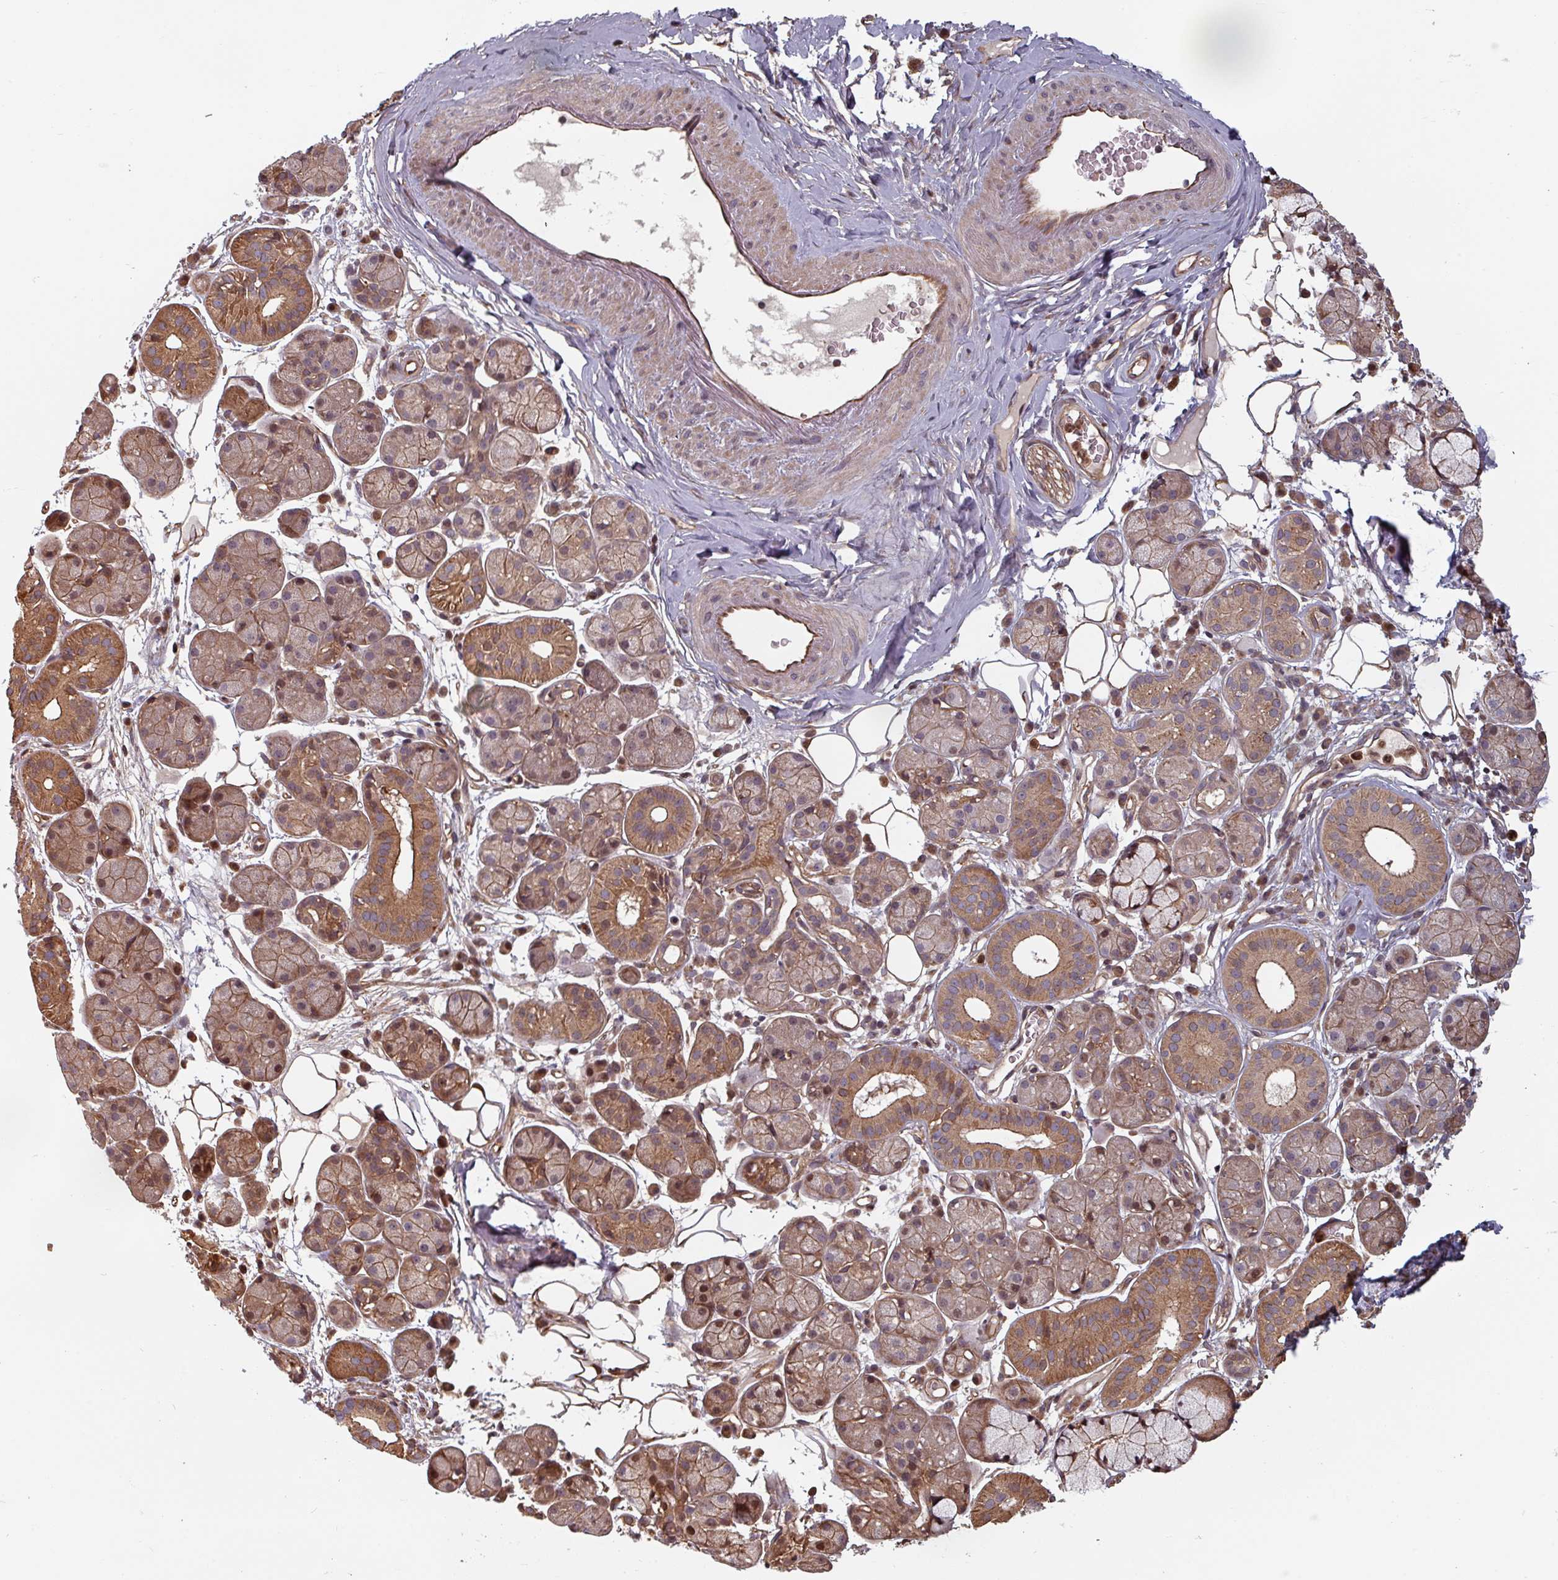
{"staining": {"intensity": "moderate", "quantity": ">75%", "location": "cytoplasmic/membranous,nuclear"}, "tissue": "salivary gland", "cell_type": "Glandular cells", "image_type": "normal", "snomed": [{"axis": "morphology", "description": "Squamous cell carcinoma, NOS"}, {"axis": "topography", "description": "Skin"}, {"axis": "topography", "description": "Head-Neck"}], "caption": "IHC of unremarkable salivary gland exhibits medium levels of moderate cytoplasmic/membranous,nuclear staining in approximately >75% of glandular cells.", "gene": "EID1", "patient": {"sex": "male", "age": 80}}